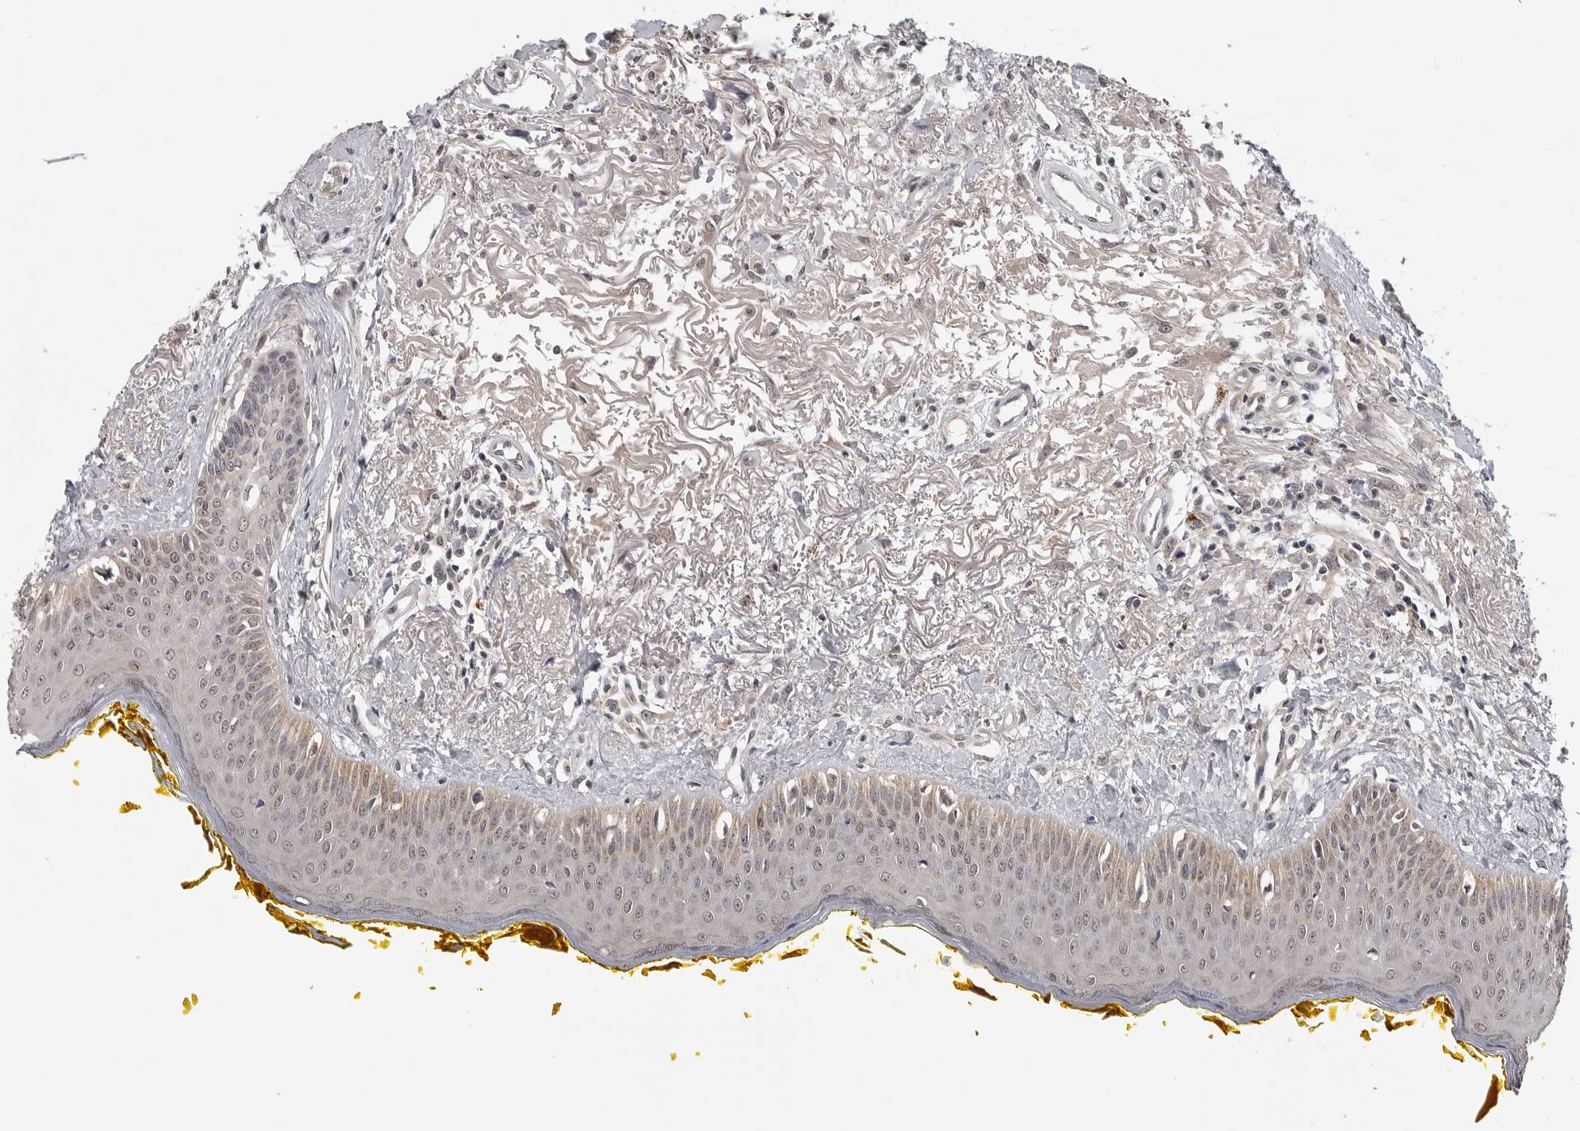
{"staining": {"intensity": "weak", "quantity": "<25%", "location": "cytoplasmic/membranous,nuclear"}, "tissue": "oral mucosa", "cell_type": "Squamous epithelial cells", "image_type": "normal", "snomed": [{"axis": "morphology", "description": "Normal tissue, NOS"}, {"axis": "topography", "description": "Oral tissue"}], "caption": "This is an immunohistochemistry (IHC) histopathology image of unremarkable human oral mucosa. There is no positivity in squamous epithelial cells.", "gene": "CDK20", "patient": {"sex": "female", "age": 70}}